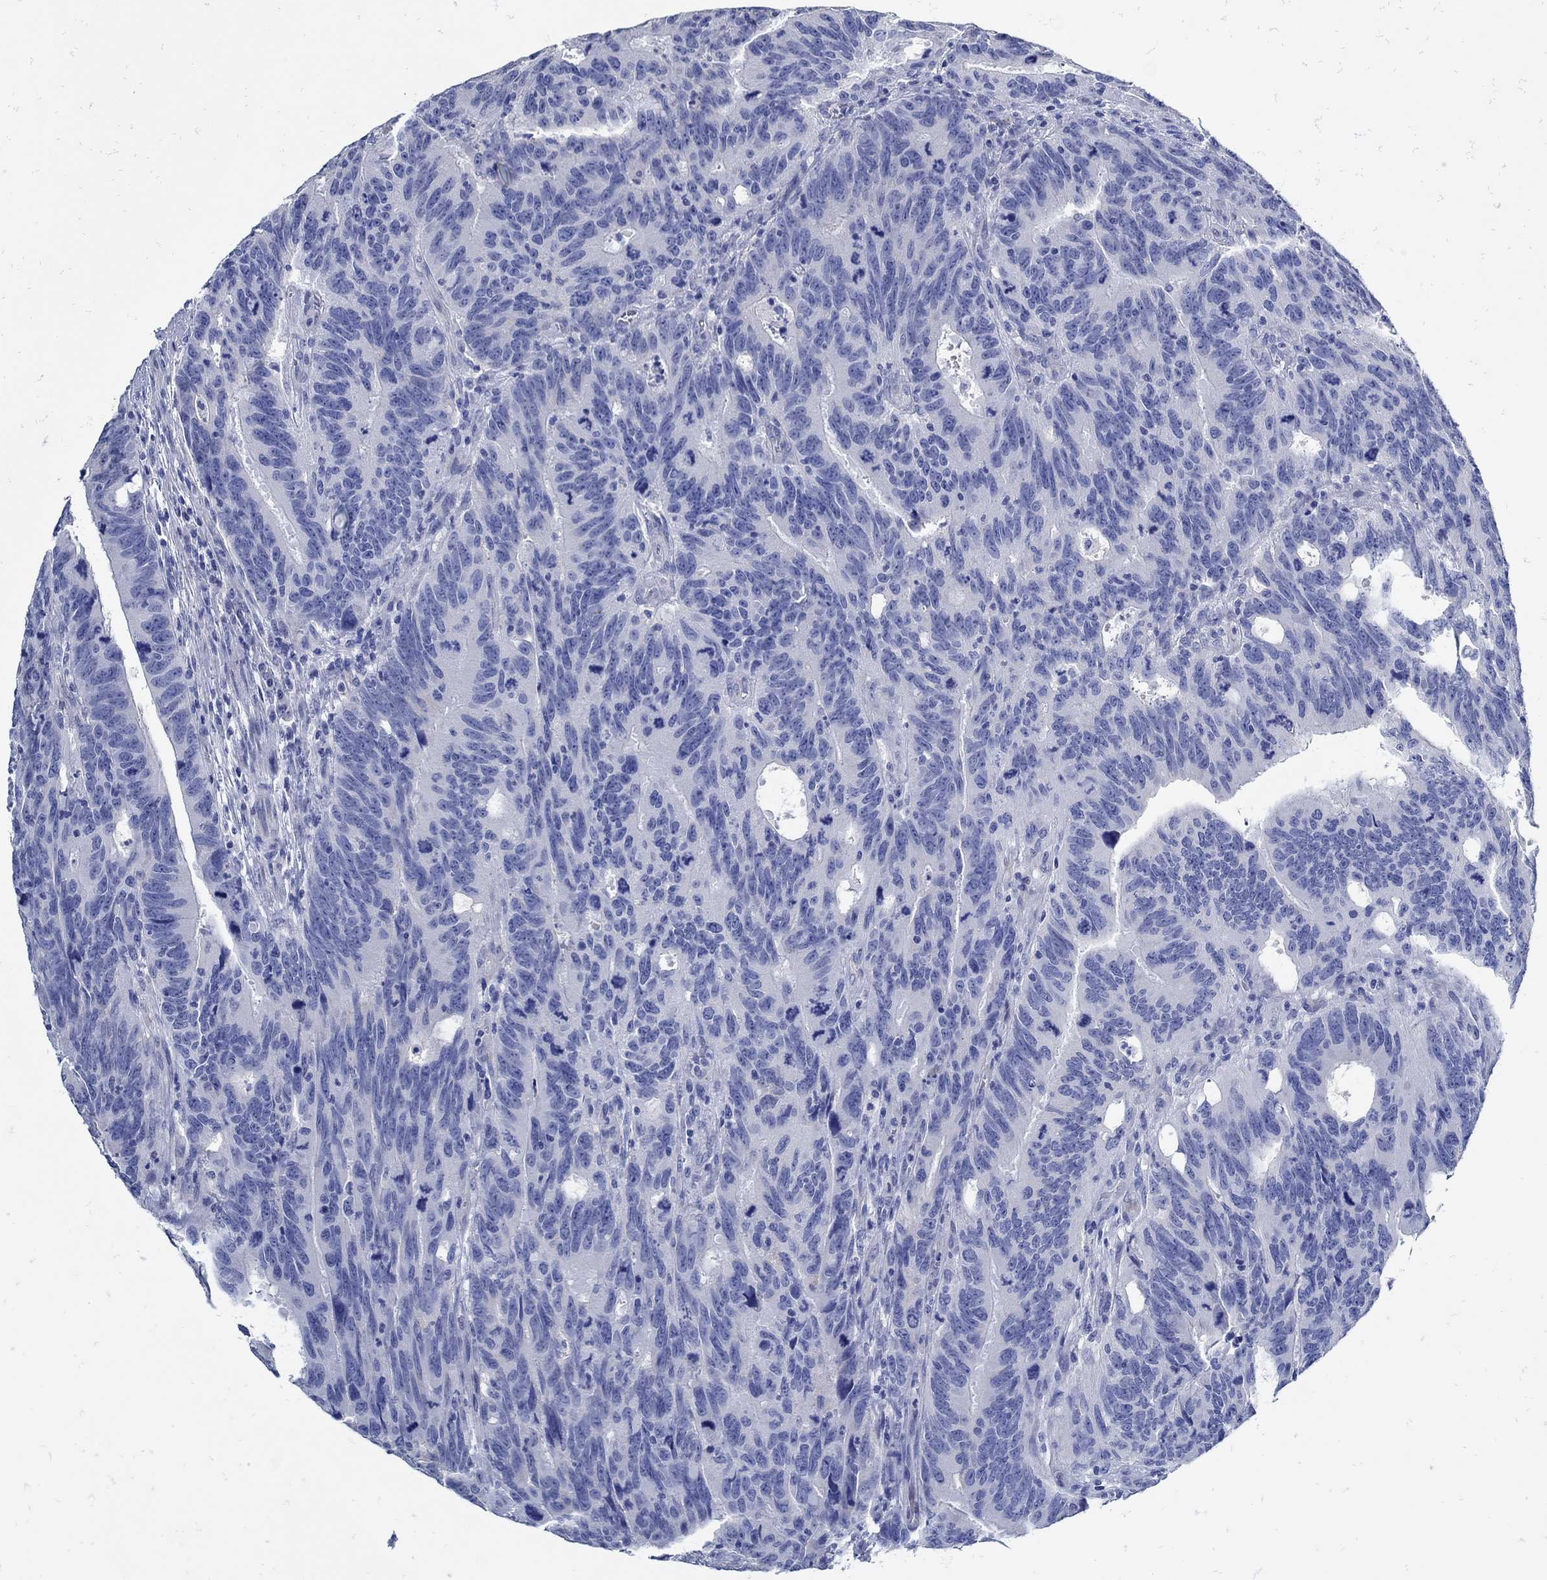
{"staining": {"intensity": "negative", "quantity": "none", "location": "none"}, "tissue": "colorectal cancer", "cell_type": "Tumor cells", "image_type": "cancer", "snomed": [{"axis": "morphology", "description": "Adenocarcinoma, NOS"}, {"axis": "topography", "description": "Colon"}], "caption": "Immunohistochemistry histopathology image of neoplastic tissue: human colorectal adenocarcinoma stained with DAB (3,3'-diaminobenzidine) displays no significant protein expression in tumor cells.", "gene": "NOS1", "patient": {"sex": "female", "age": 77}}